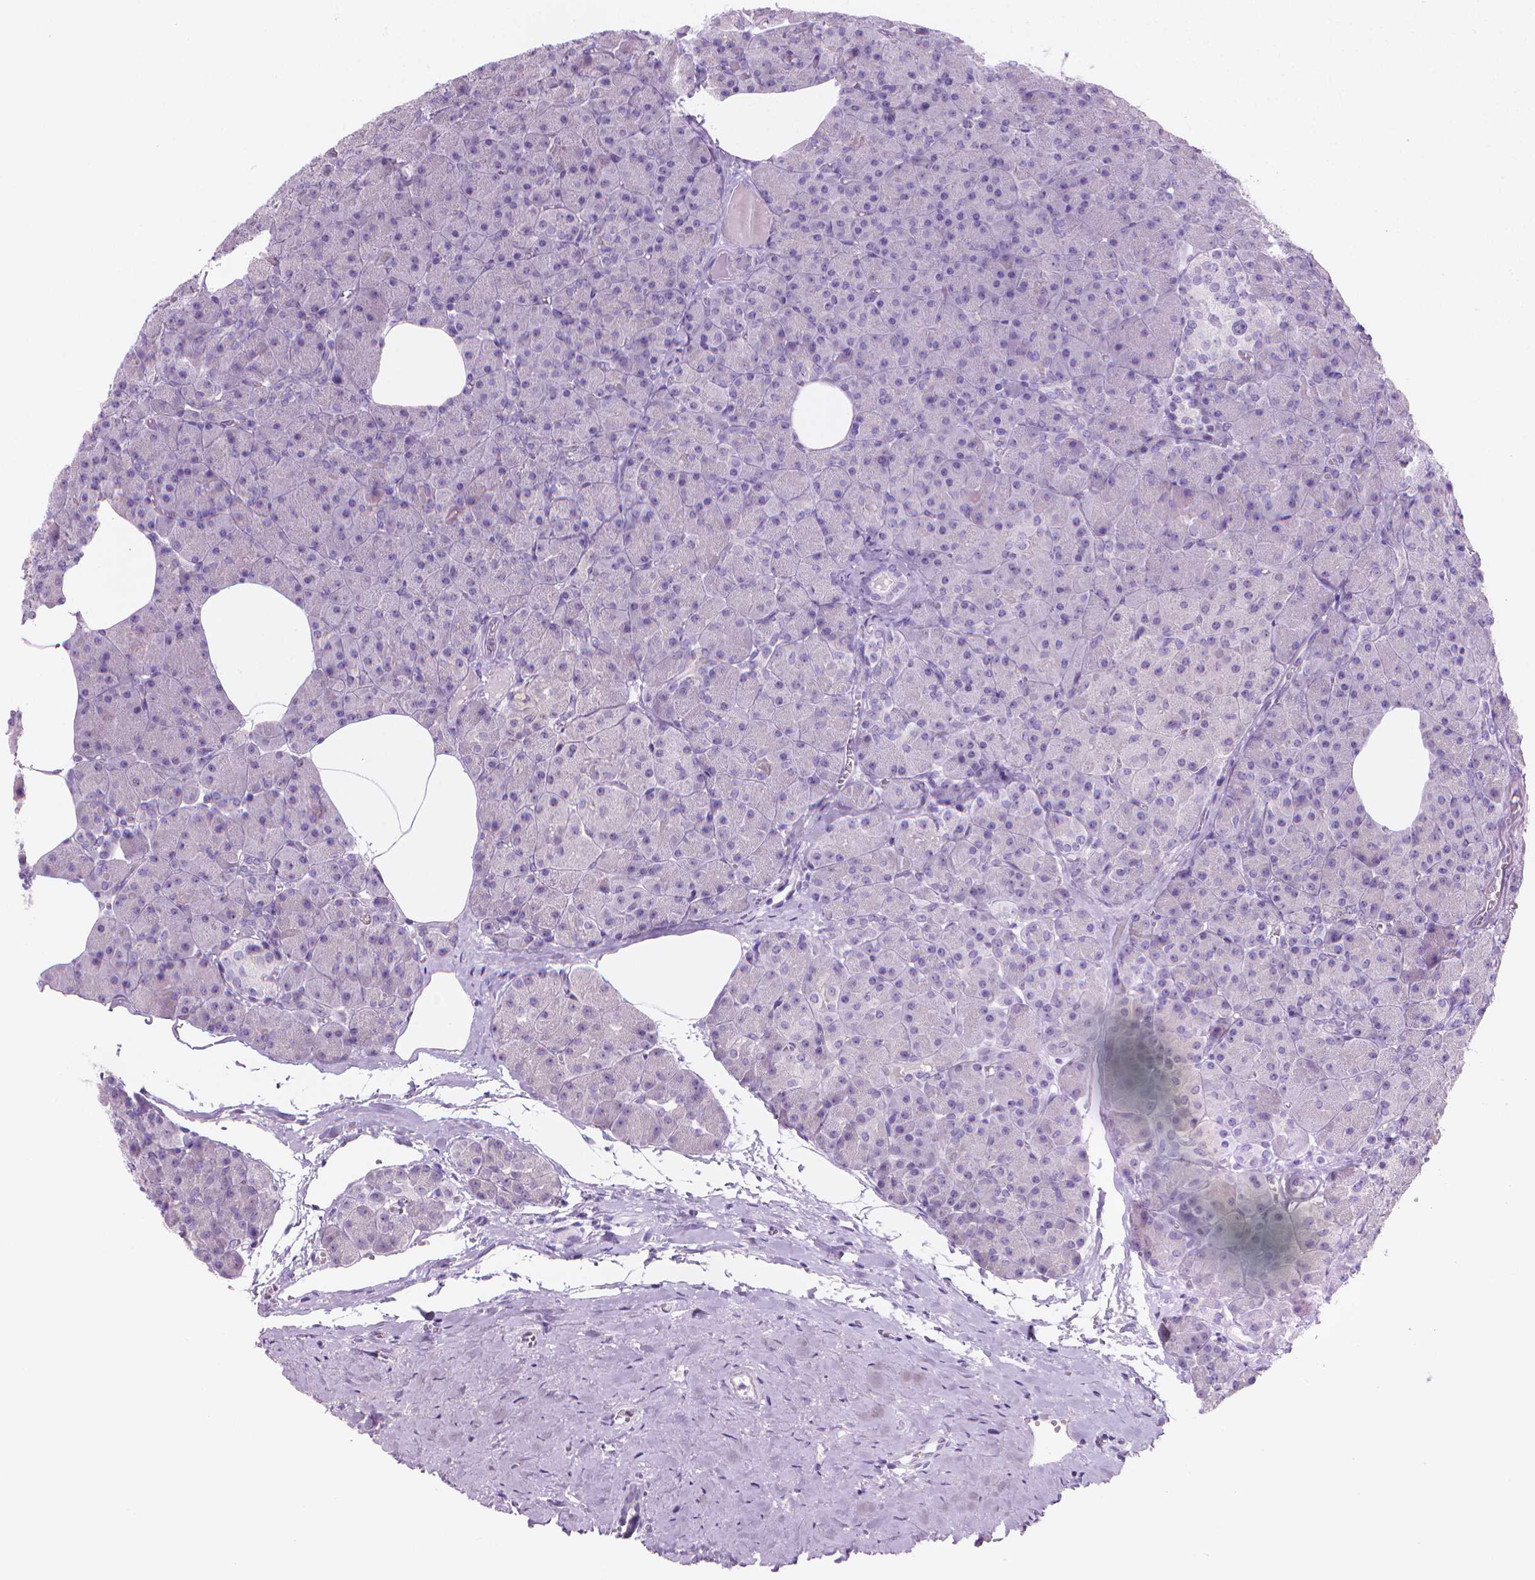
{"staining": {"intensity": "negative", "quantity": "none", "location": "none"}, "tissue": "pancreas", "cell_type": "Exocrine glandular cells", "image_type": "normal", "snomed": [{"axis": "morphology", "description": "Normal tissue, NOS"}, {"axis": "topography", "description": "Pancreas"}], "caption": "Exocrine glandular cells show no significant protein staining in benign pancreas. The staining was performed using DAB (3,3'-diaminobenzidine) to visualize the protein expression in brown, while the nuclei were stained in blue with hematoxylin (Magnification: 20x).", "gene": "ENSG00000187186", "patient": {"sex": "female", "age": 45}}